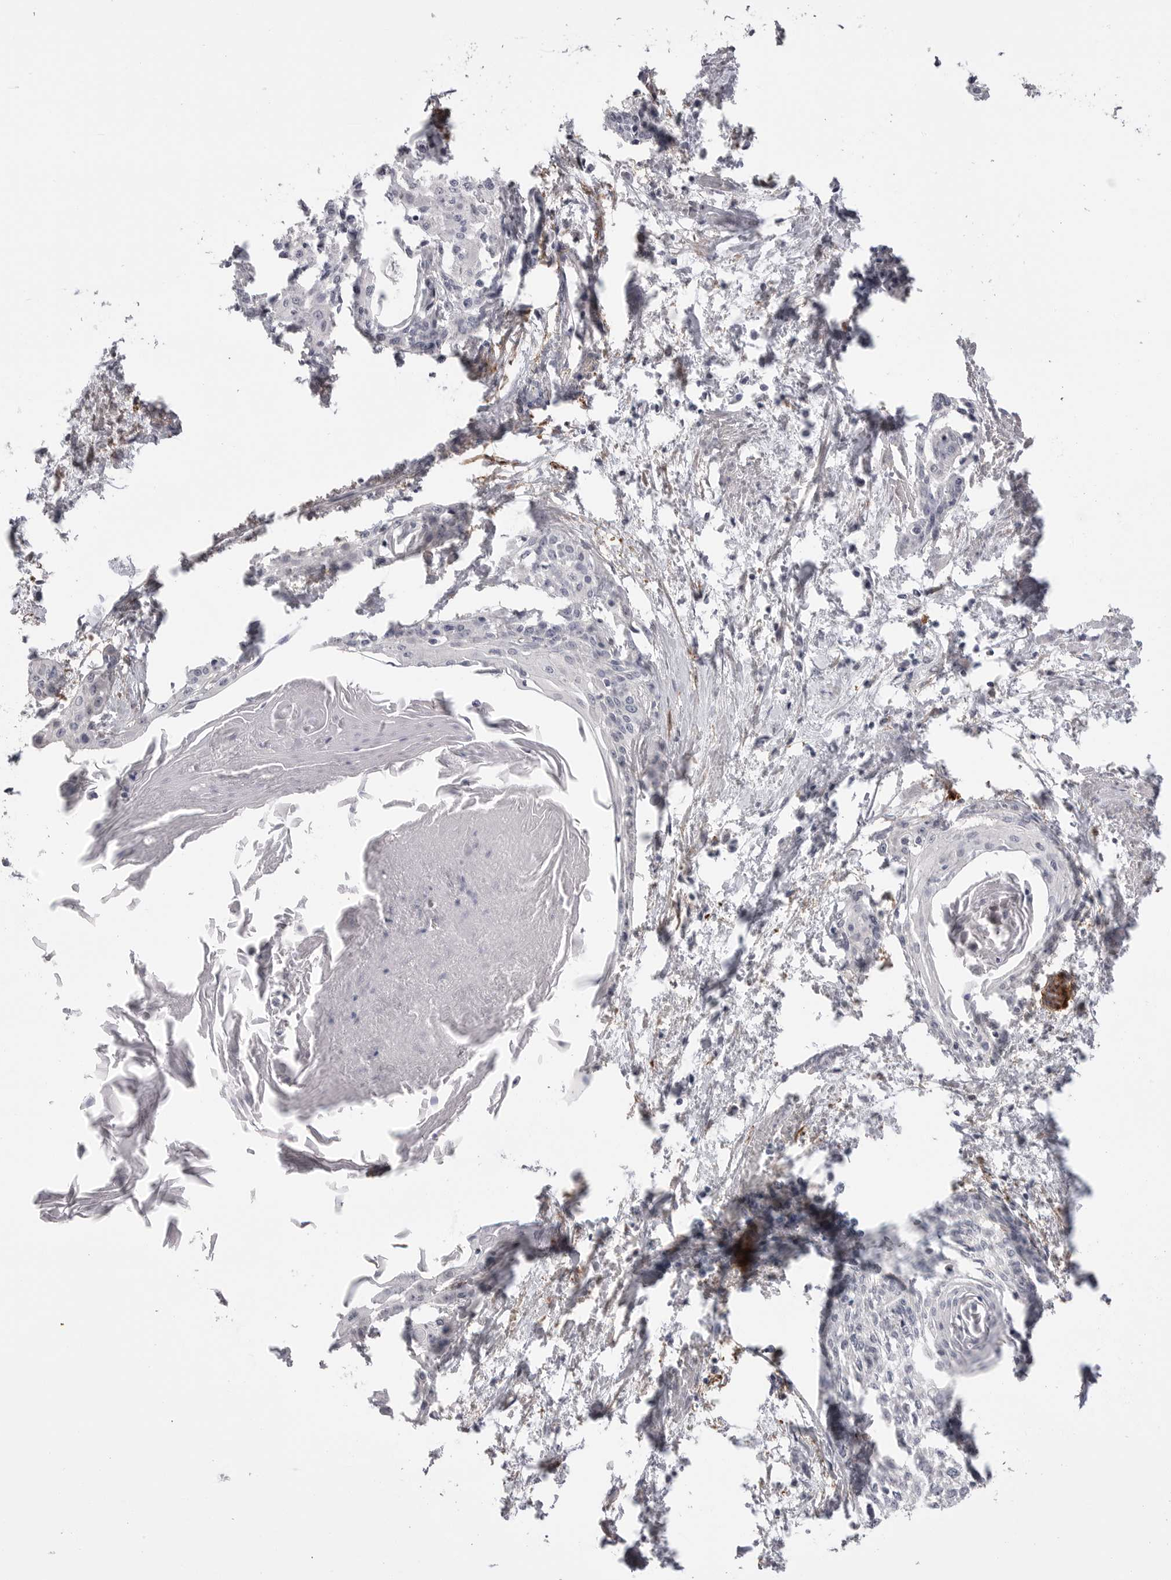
{"staining": {"intensity": "negative", "quantity": "none", "location": "none"}, "tissue": "cervical cancer", "cell_type": "Tumor cells", "image_type": "cancer", "snomed": [{"axis": "morphology", "description": "Squamous cell carcinoma, NOS"}, {"axis": "topography", "description": "Cervix"}], "caption": "This is an immunohistochemistry (IHC) histopathology image of cervical cancer. There is no positivity in tumor cells.", "gene": "AKAP12", "patient": {"sex": "female", "age": 57}}